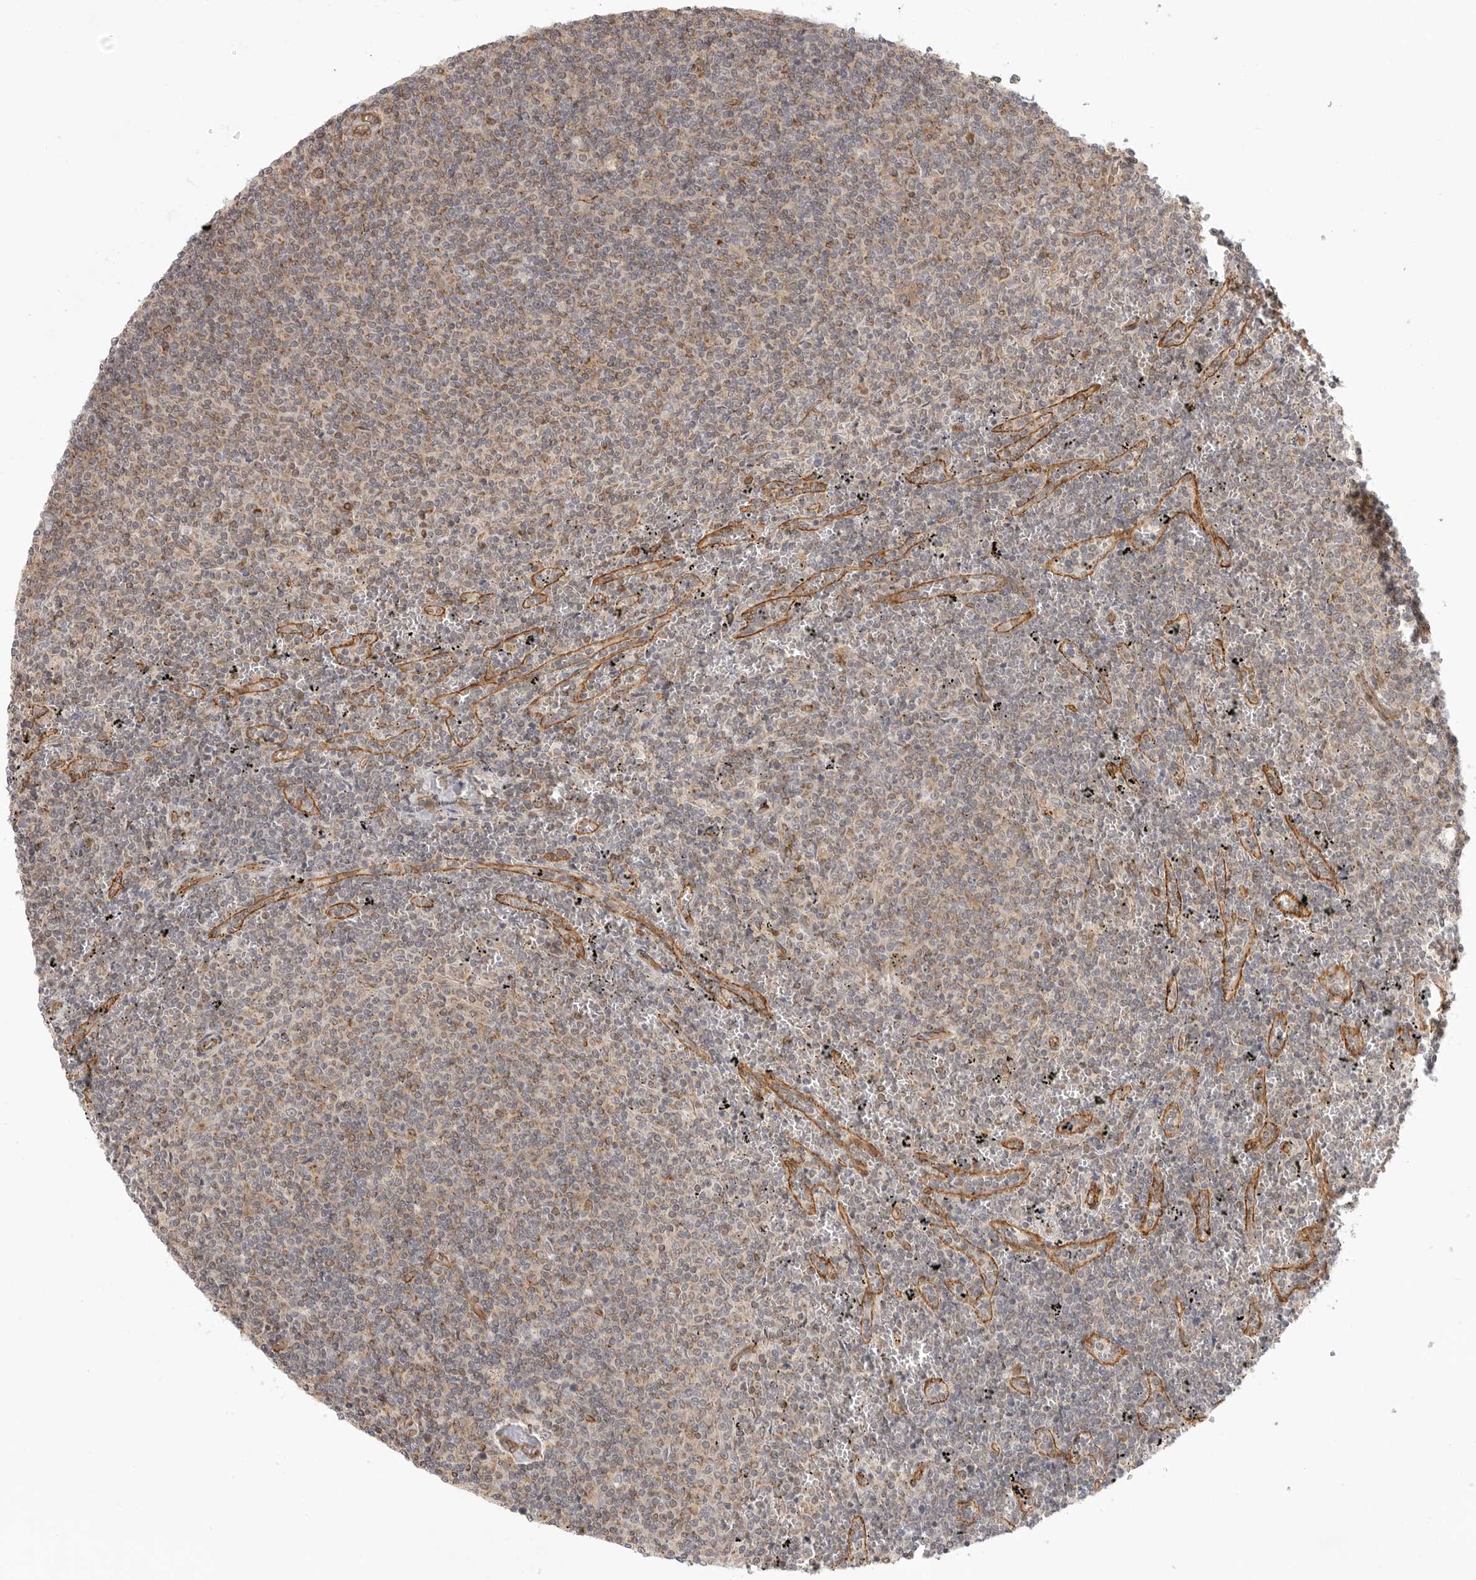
{"staining": {"intensity": "weak", "quantity": "<25%", "location": "nuclear"}, "tissue": "lymphoma", "cell_type": "Tumor cells", "image_type": "cancer", "snomed": [{"axis": "morphology", "description": "Malignant lymphoma, non-Hodgkin's type, Low grade"}, {"axis": "topography", "description": "Spleen"}], "caption": "Lymphoma was stained to show a protein in brown. There is no significant staining in tumor cells.", "gene": "ATOH7", "patient": {"sex": "female", "age": 50}}